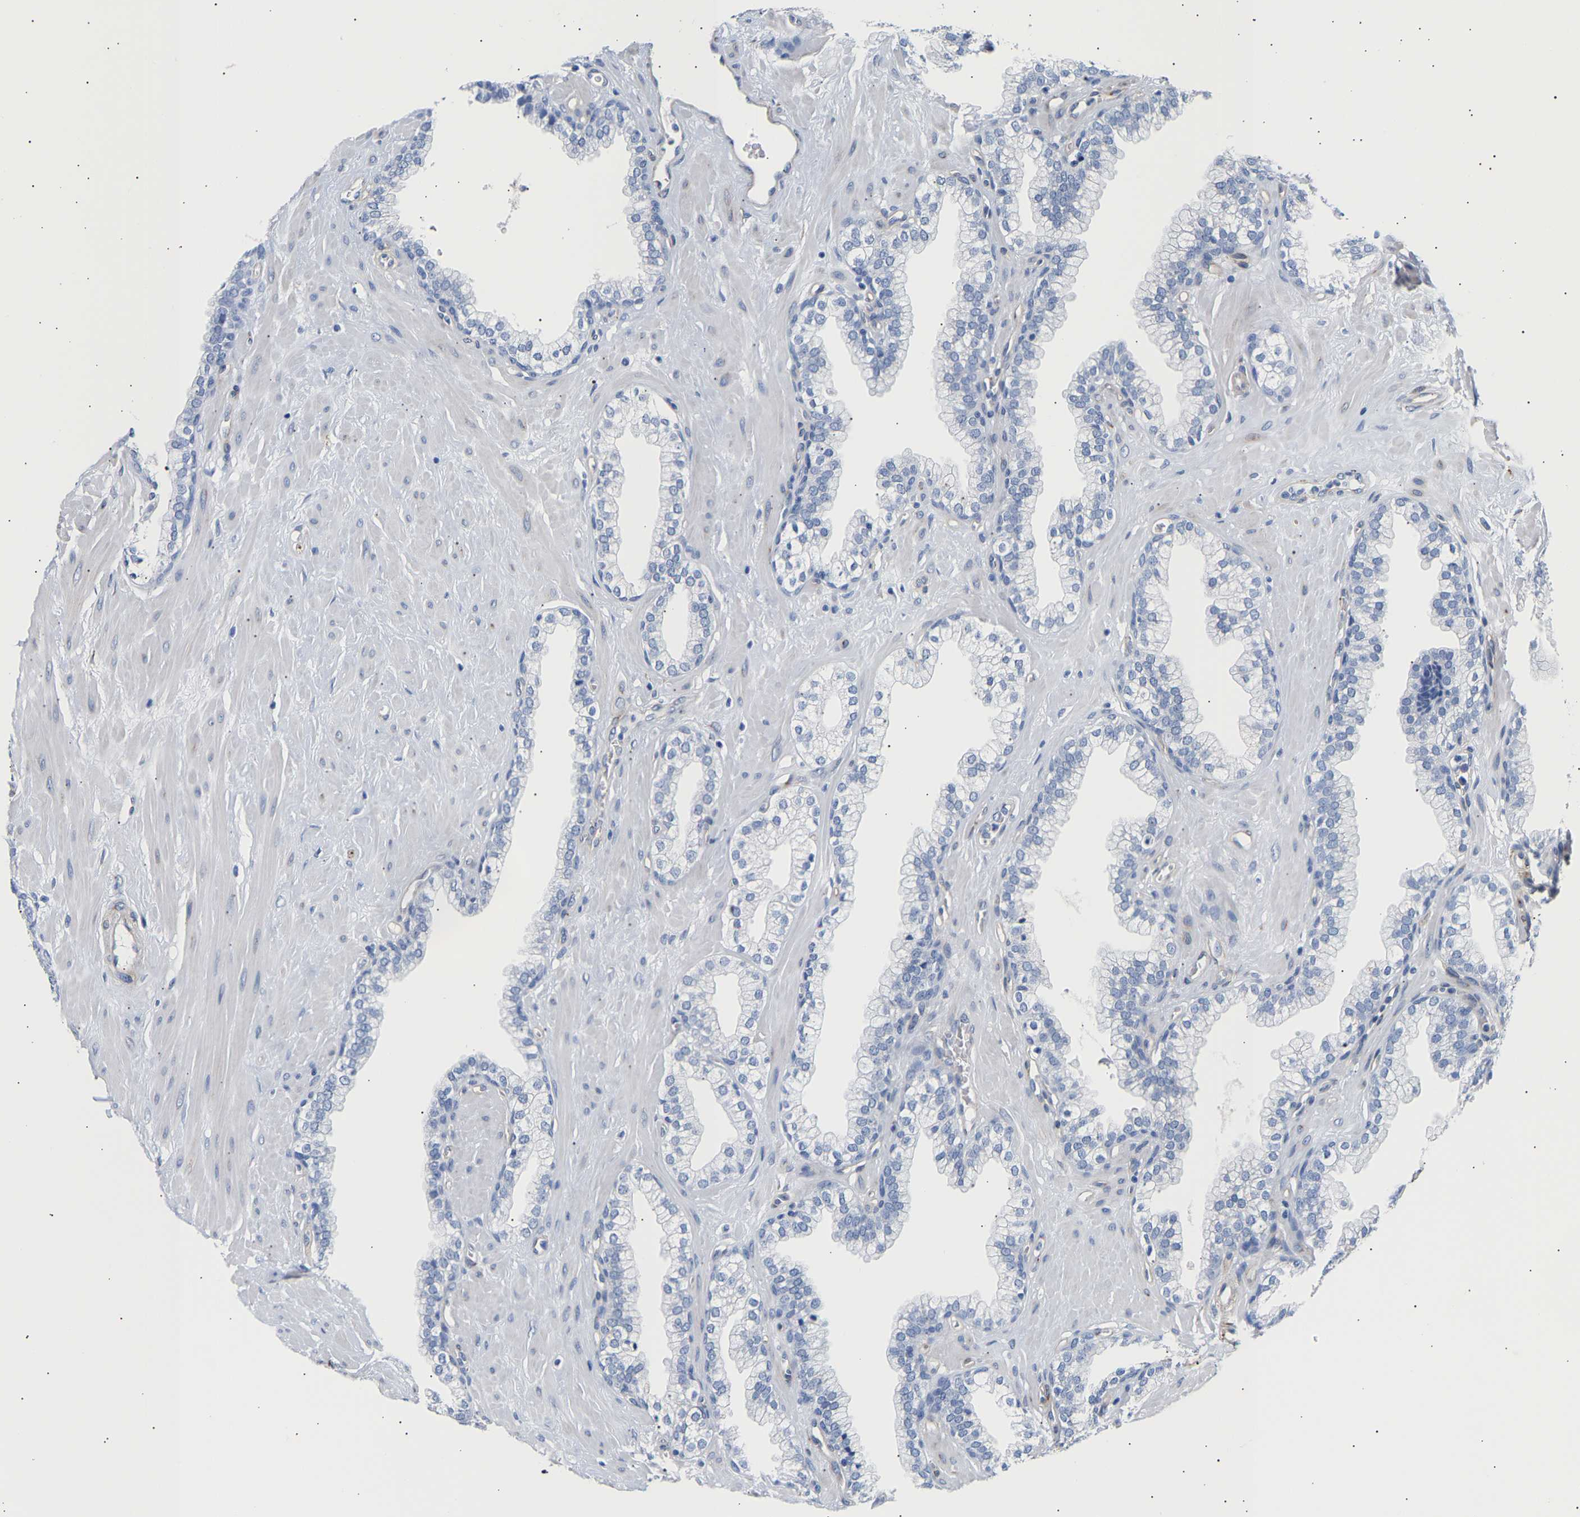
{"staining": {"intensity": "negative", "quantity": "none", "location": "none"}, "tissue": "prostate", "cell_type": "Glandular cells", "image_type": "normal", "snomed": [{"axis": "morphology", "description": "Normal tissue, NOS"}, {"axis": "morphology", "description": "Urothelial carcinoma, Low grade"}, {"axis": "topography", "description": "Urinary bladder"}, {"axis": "topography", "description": "Prostate"}], "caption": "Immunohistochemical staining of benign human prostate reveals no significant expression in glandular cells.", "gene": "IGFBP7", "patient": {"sex": "male", "age": 60}}